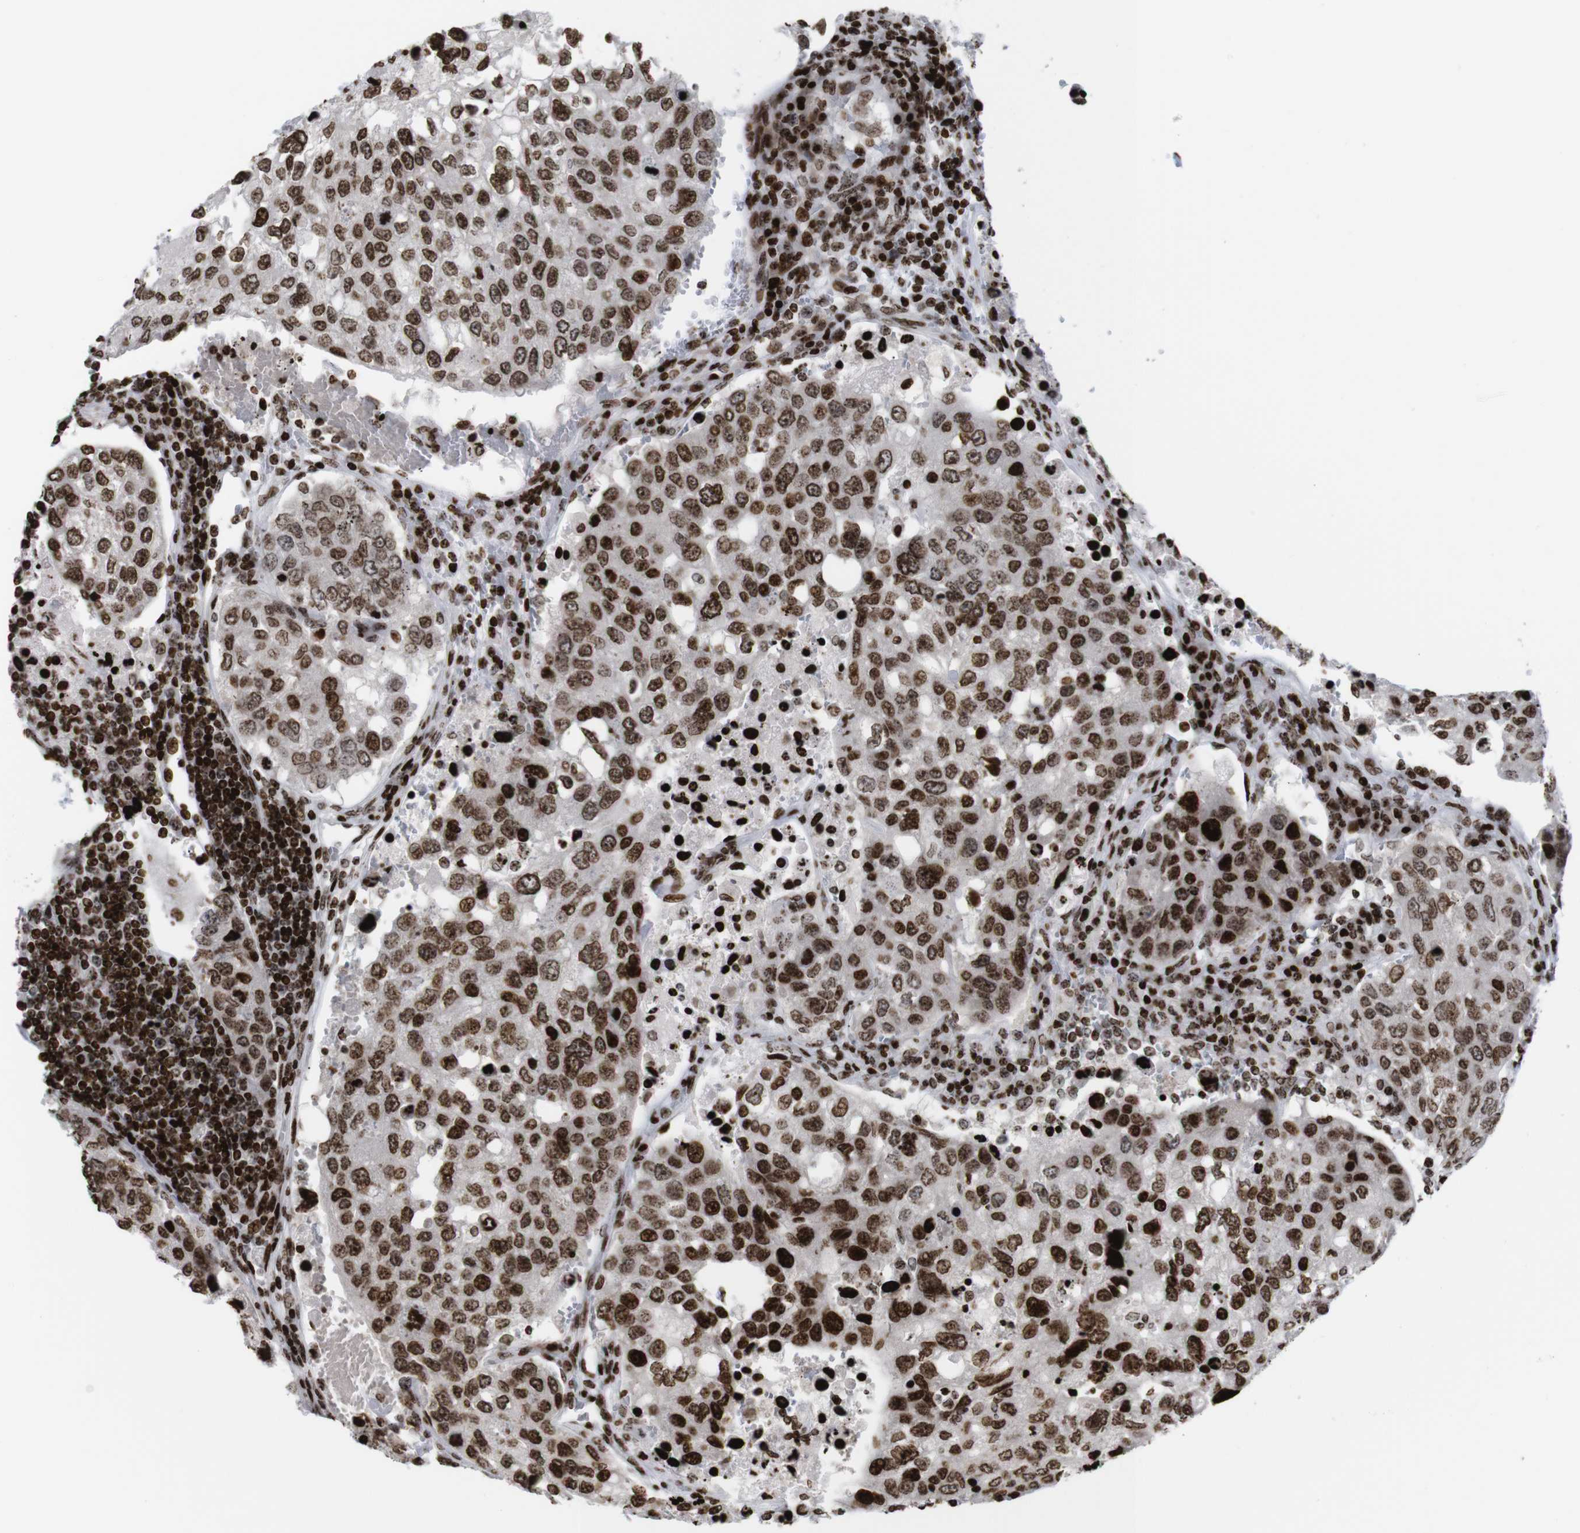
{"staining": {"intensity": "strong", "quantity": ">75%", "location": "cytoplasmic/membranous,nuclear"}, "tissue": "urothelial cancer", "cell_type": "Tumor cells", "image_type": "cancer", "snomed": [{"axis": "morphology", "description": "Urothelial carcinoma, High grade"}, {"axis": "topography", "description": "Lymph node"}, {"axis": "topography", "description": "Urinary bladder"}], "caption": "Brown immunohistochemical staining in urothelial carcinoma (high-grade) shows strong cytoplasmic/membranous and nuclear expression in about >75% of tumor cells.", "gene": "H1-4", "patient": {"sex": "male", "age": 51}}